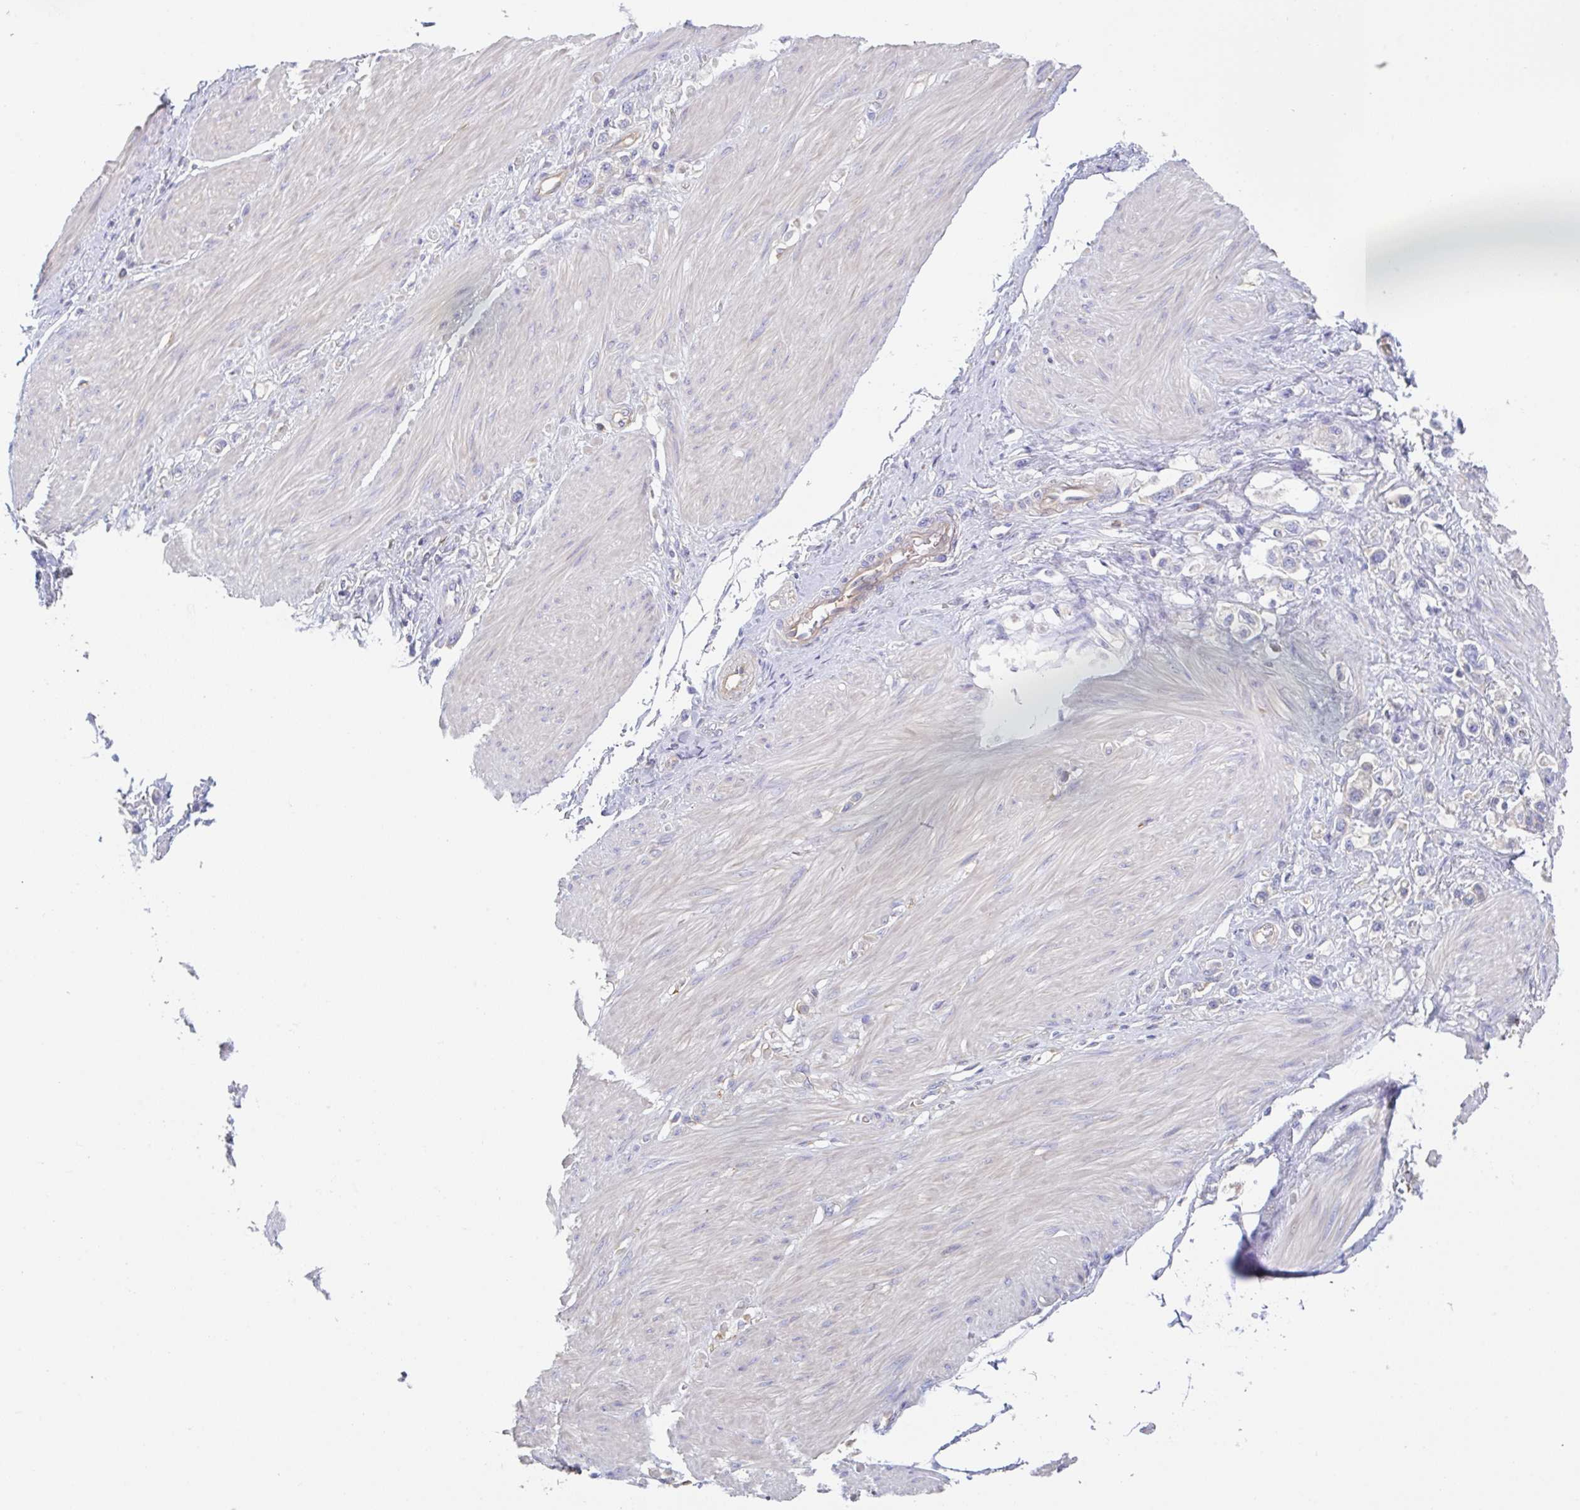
{"staining": {"intensity": "moderate", "quantity": "<25%", "location": "cytoplasmic/membranous"}, "tissue": "stomach cancer", "cell_type": "Tumor cells", "image_type": "cancer", "snomed": [{"axis": "morphology", "description": "Adenocarcinoma, NOS"}, {"axis": "topography", "description": "Stomach"}], "caption": "A low amount of moderate cytoplasmic/membranous staining is identified in approximately <25% of tumor cells in stomach cancer tissue.", "gene": "AMPD2", "patient": {"sex": "female", "age": 65}}